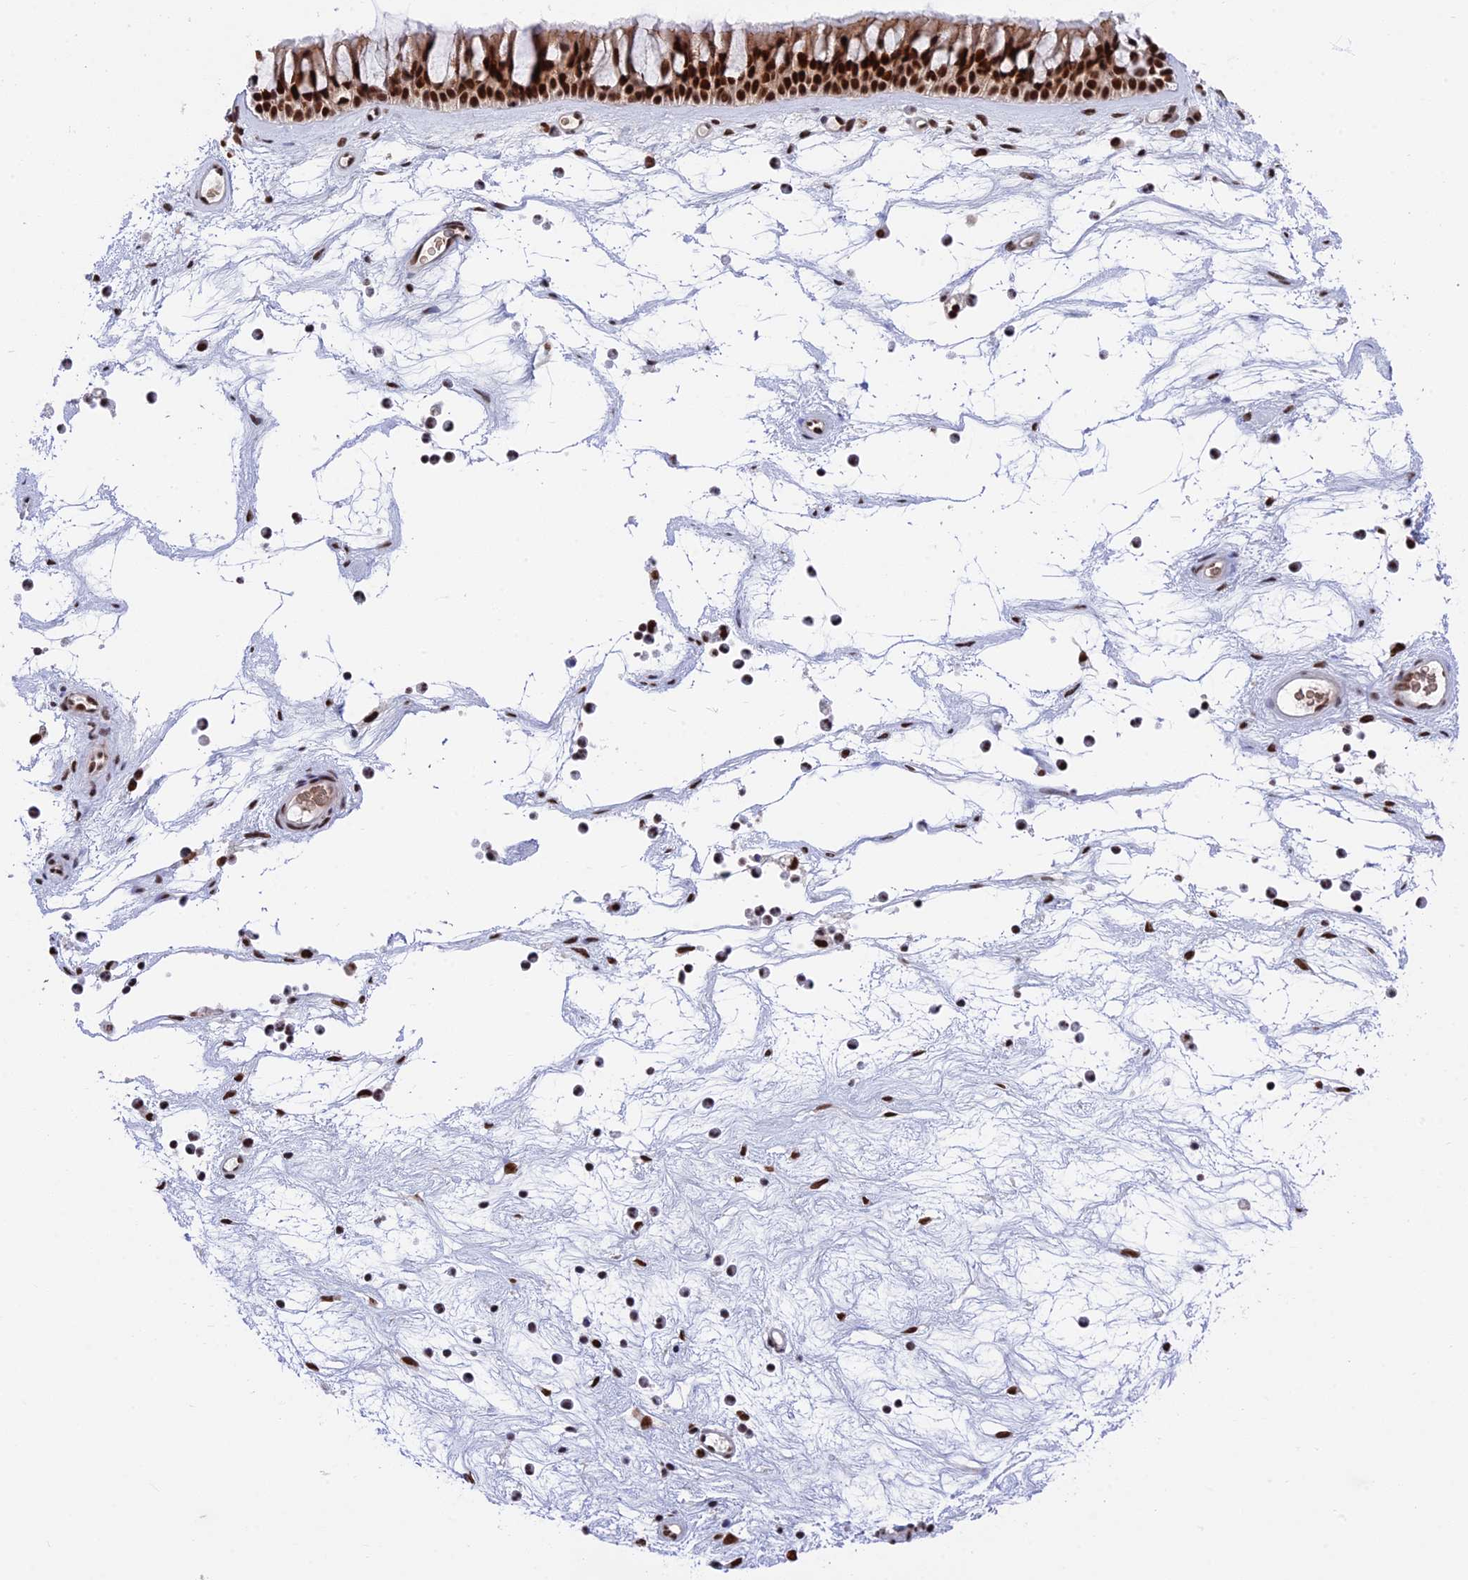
{"staining": {"intensity": "strong", "quantity": ">75%", "location": "cytoplasmic/membranous,nuclear"}, "tissue": "nasopharynx", "cell_type": "Respiratory epithelial cells", "image_type": "normal", "snomed": [{"axis": "morphology", "description": "Normal tissue, NOS"}, {"axis": "topography", "description": "Nasopharynx"}], "caption": "High-power microscopy captured an IHC histopathology image of normal nasopharynx, revealing strong cytoplasmic/membranous,nuclear positivity in about >75% of respiratory epithelial cells.", "gene": "EEF1AKMT3", "patient": {"sex": "male", "age": 64}}